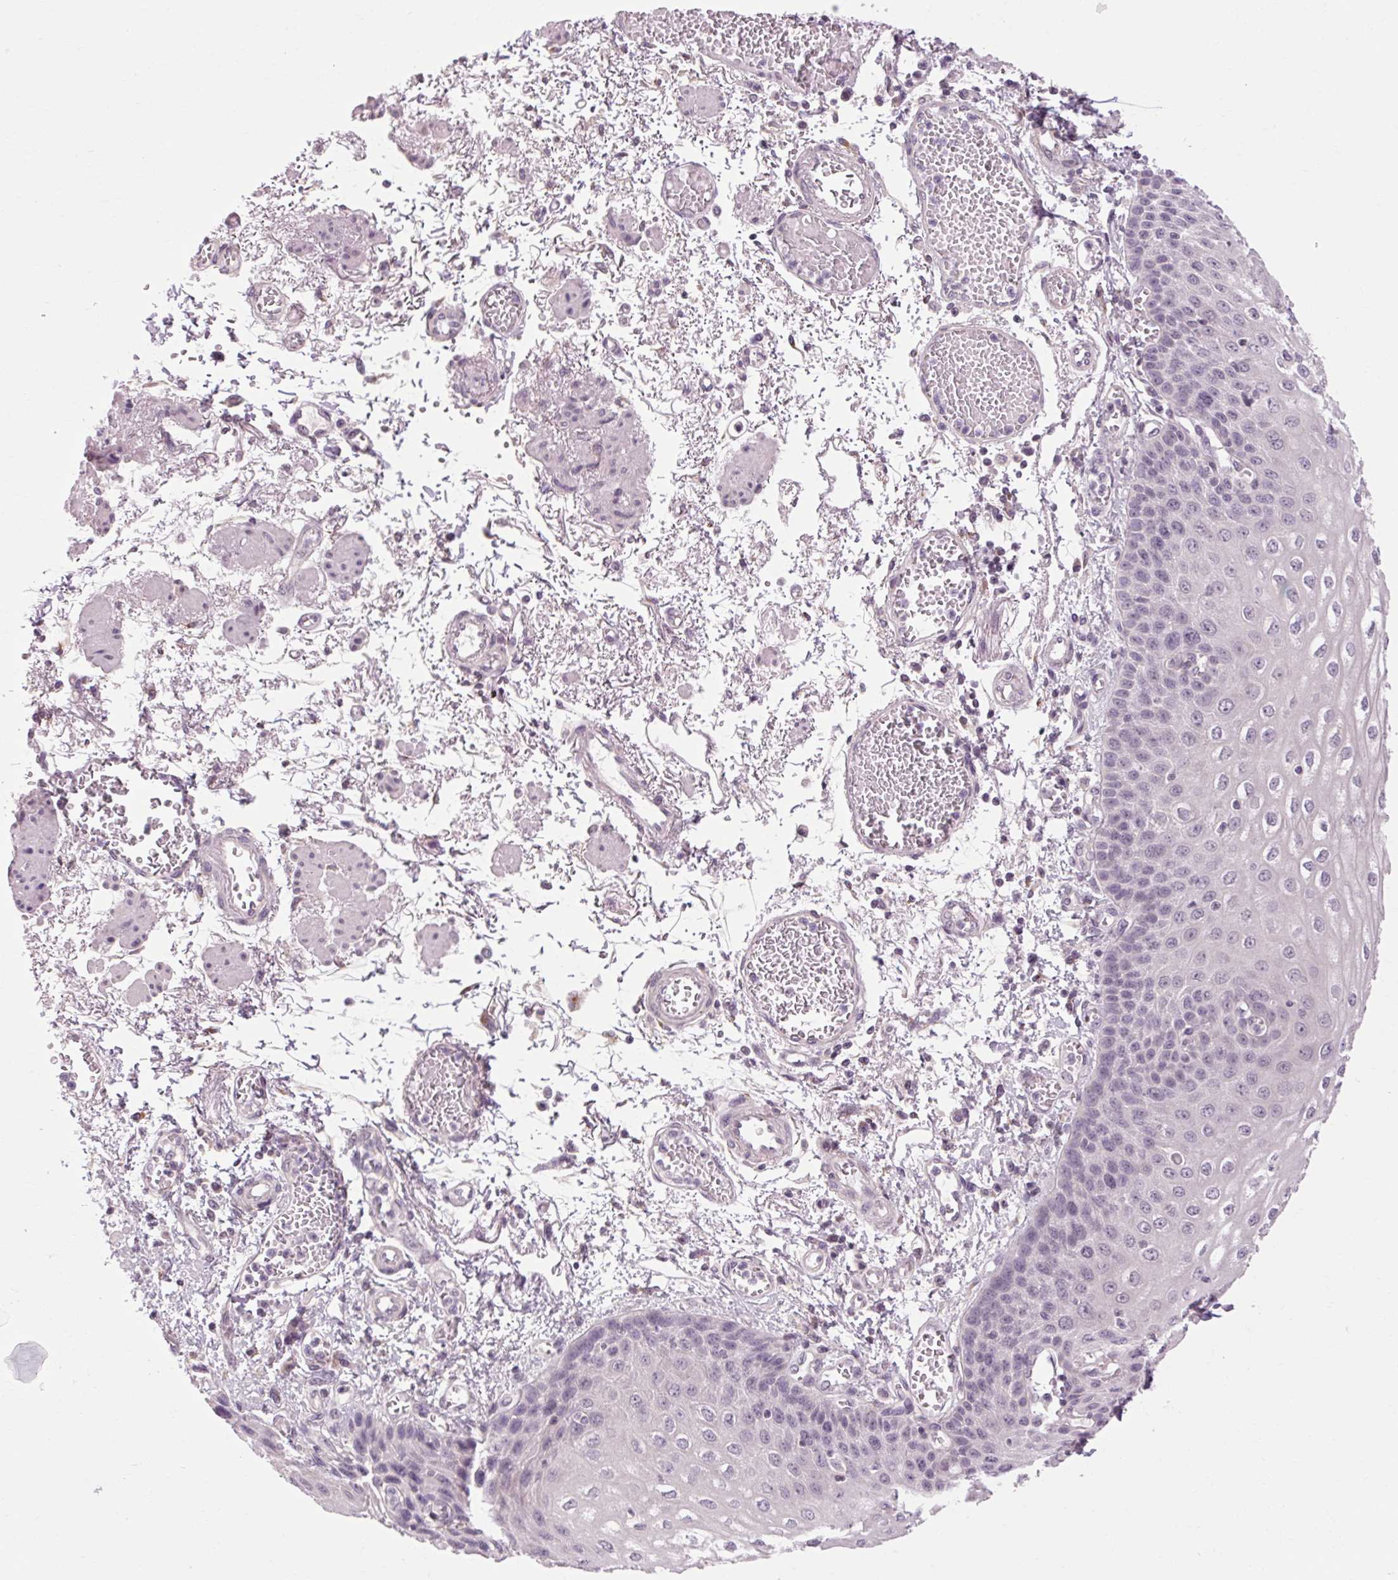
{"staining": {"intensity": "negative", "quantity": "none", "location": "none"}, "tissue": "esophagus", "cell_type": "Squamous epithelial cells", "image_type": "normal", "snomed": [{"axis": "morphology", "description": "Normal tissue, NOS"}, {"axis": "morphology", "description": "Adenocarcinoma, NOS"}, {"axis": "topography", "description": "Esophagus"}], "caption": "IHC histopathology image of normal human esophagus stained for a protein (brown), which reveals no positivity in squamous epithelial cells. The staining was performed using DAB to visualize the protein expression in brown, while the nuclei were stained in blue with hematoxylin (Magnification: 20x).", "gene": "KLHL40", "patient": {"sex": "male", "age": 81}}